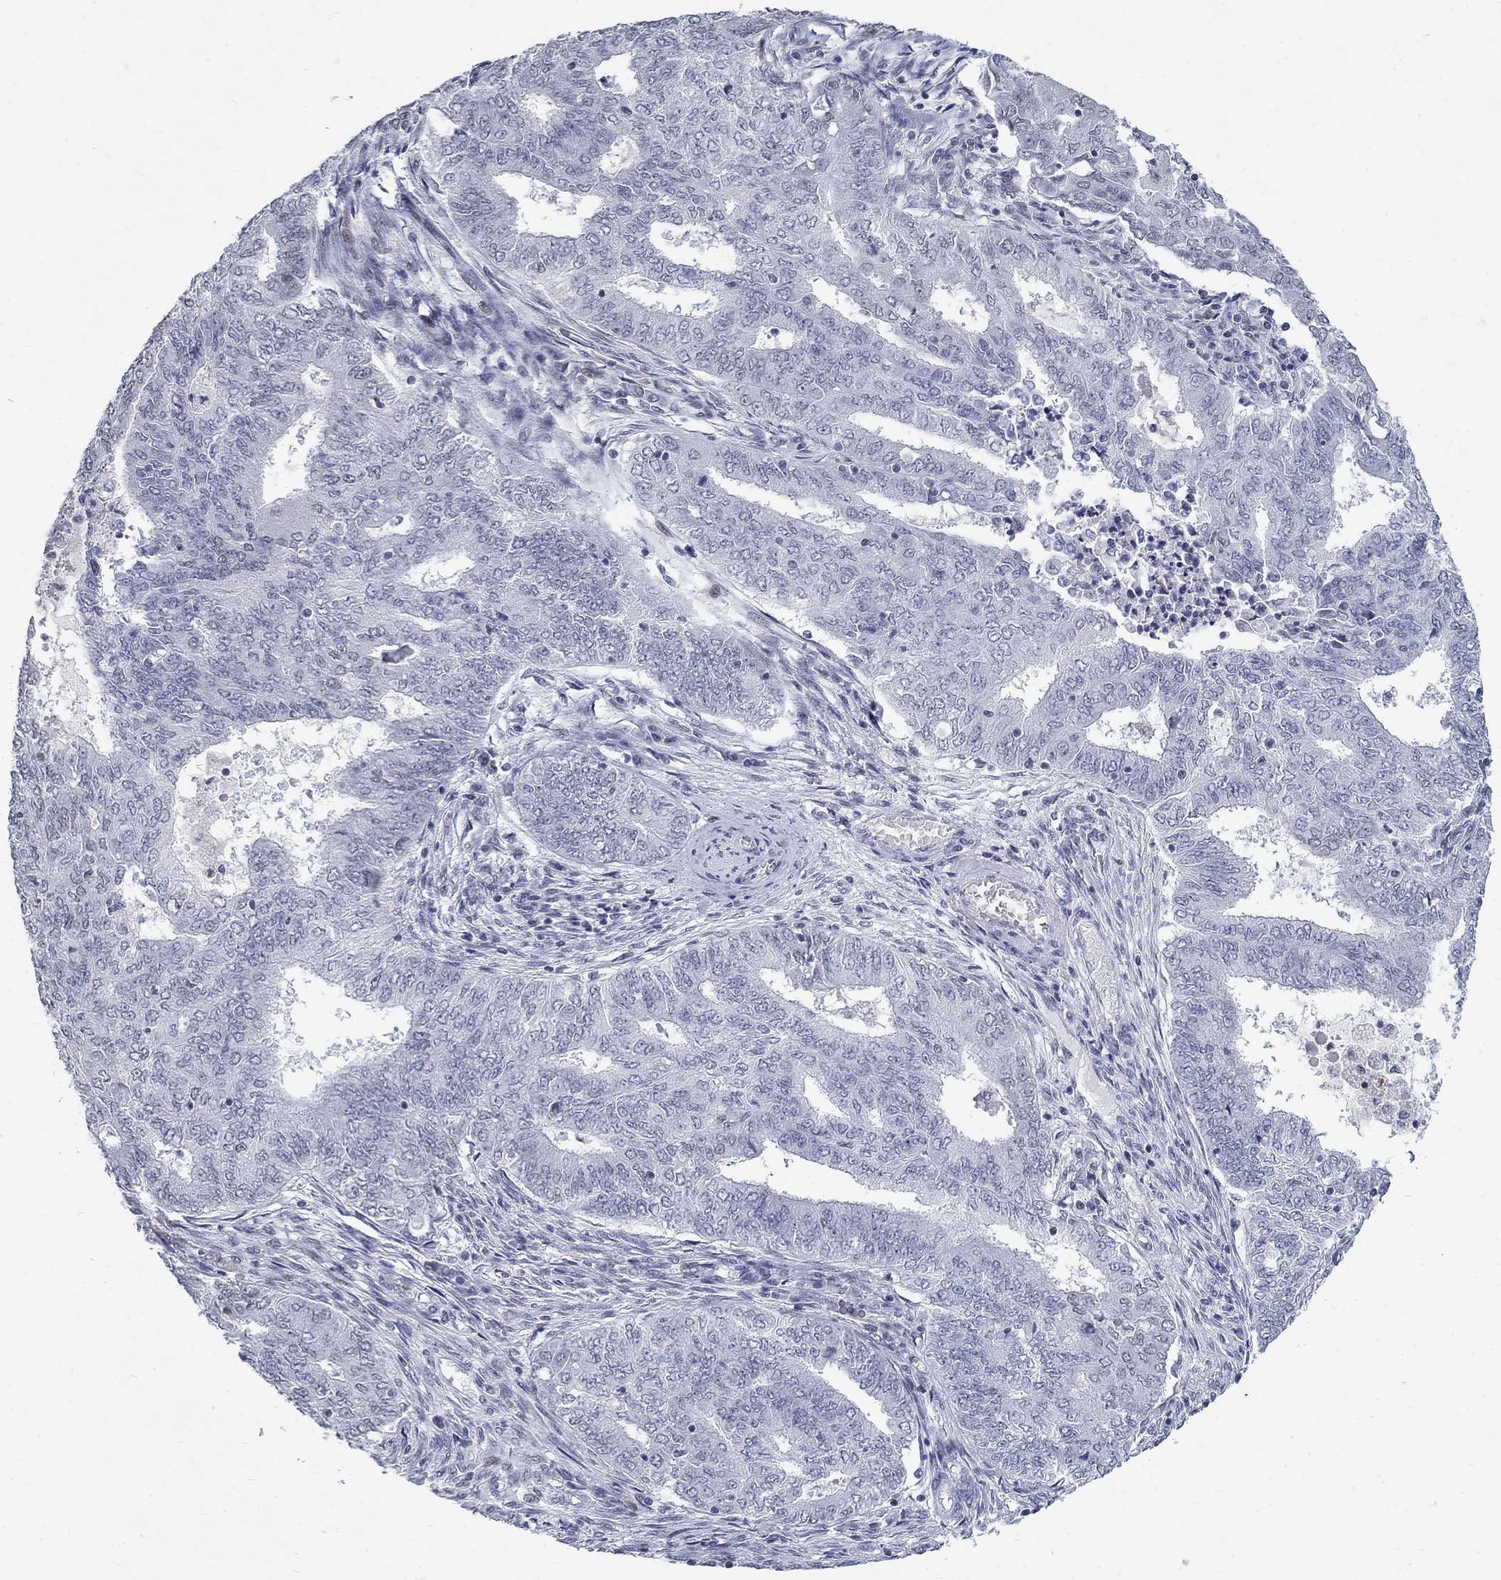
{"staining": {"intensity": "negative", "quantity": "none", "location": "none"}, "tissue": "endometrial cancer", "cell_type": "Tumor cells", "image_type": "cancer", "snomed": [{"axis": "morphology", "description": "Adenocarcinoma, NOS"}, {"axis": "topography", "description": "Endometrium"}], "caption": "The IHC micrograph has no significant expression in tumor cells of endometrial cancer tissue.", "gene": "BHLHE22", "patient": {"sex": "female", "age": 62}}